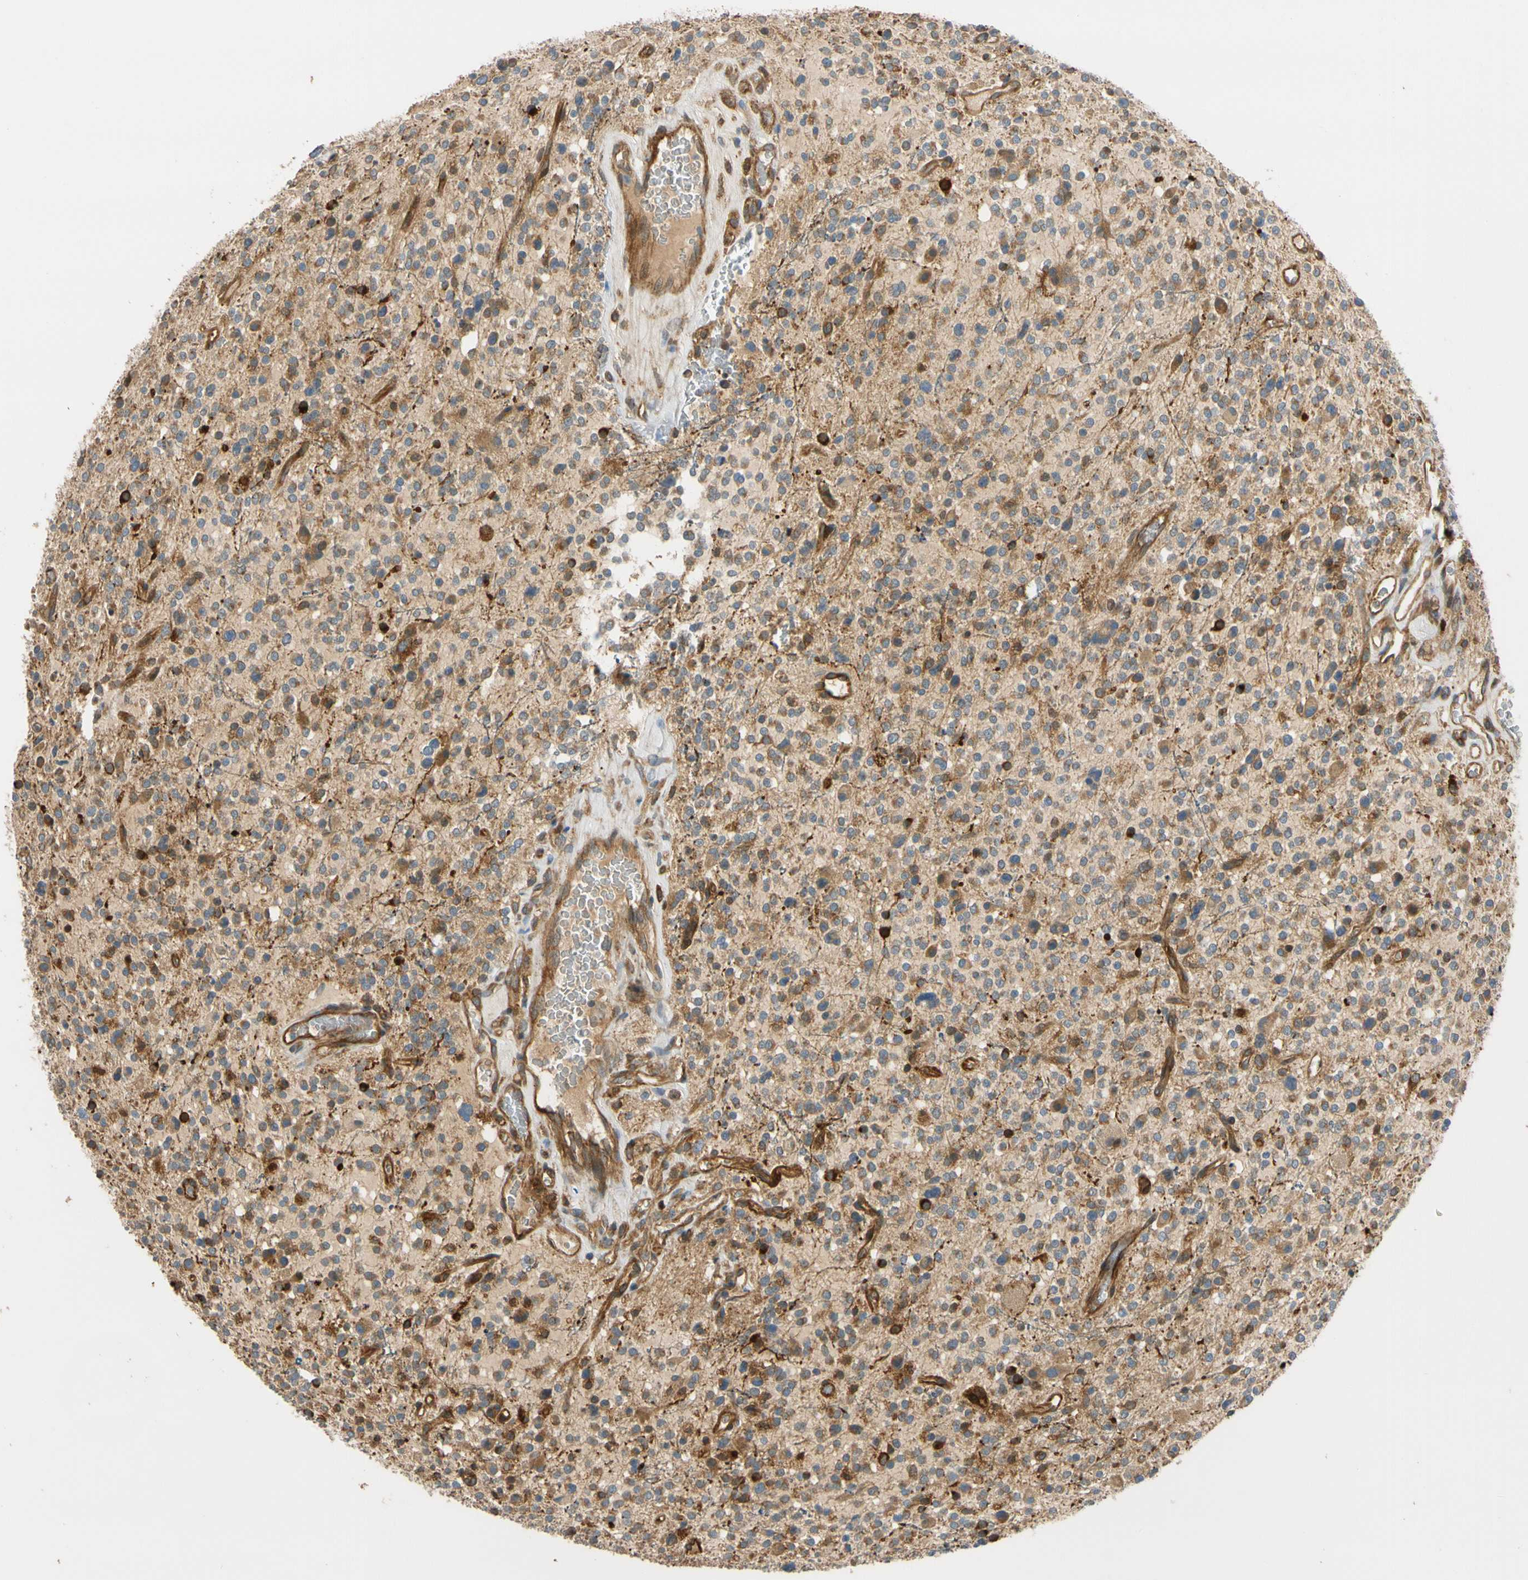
{"staining": {"intensity": "moderate", "quantity": ">75%", "location": "cytoplasmic/membranous"}, "tissue": "glioma", "cell_type": "Tumor cells", "image_type": "cancer", "snomed": [{"axis": "morphology", "description": "Glioma, malignant, High grade"}, {"axis": "topography", "description": "Brain"}], "caption": "Immunohistochemistry (IHC) micrograph of neoplastic tissue: high-grade glioma (malignant) stained using immunohistochemistry (IHC) demonstrates medium levels of moderate protein expression localized specifically in the cytoplasmic/membranous of tumor cells, appearing as a cytoplasmic/membranous brown color.", "gene": "PARP14", "patient": {"sex": "male", "age": 48}}